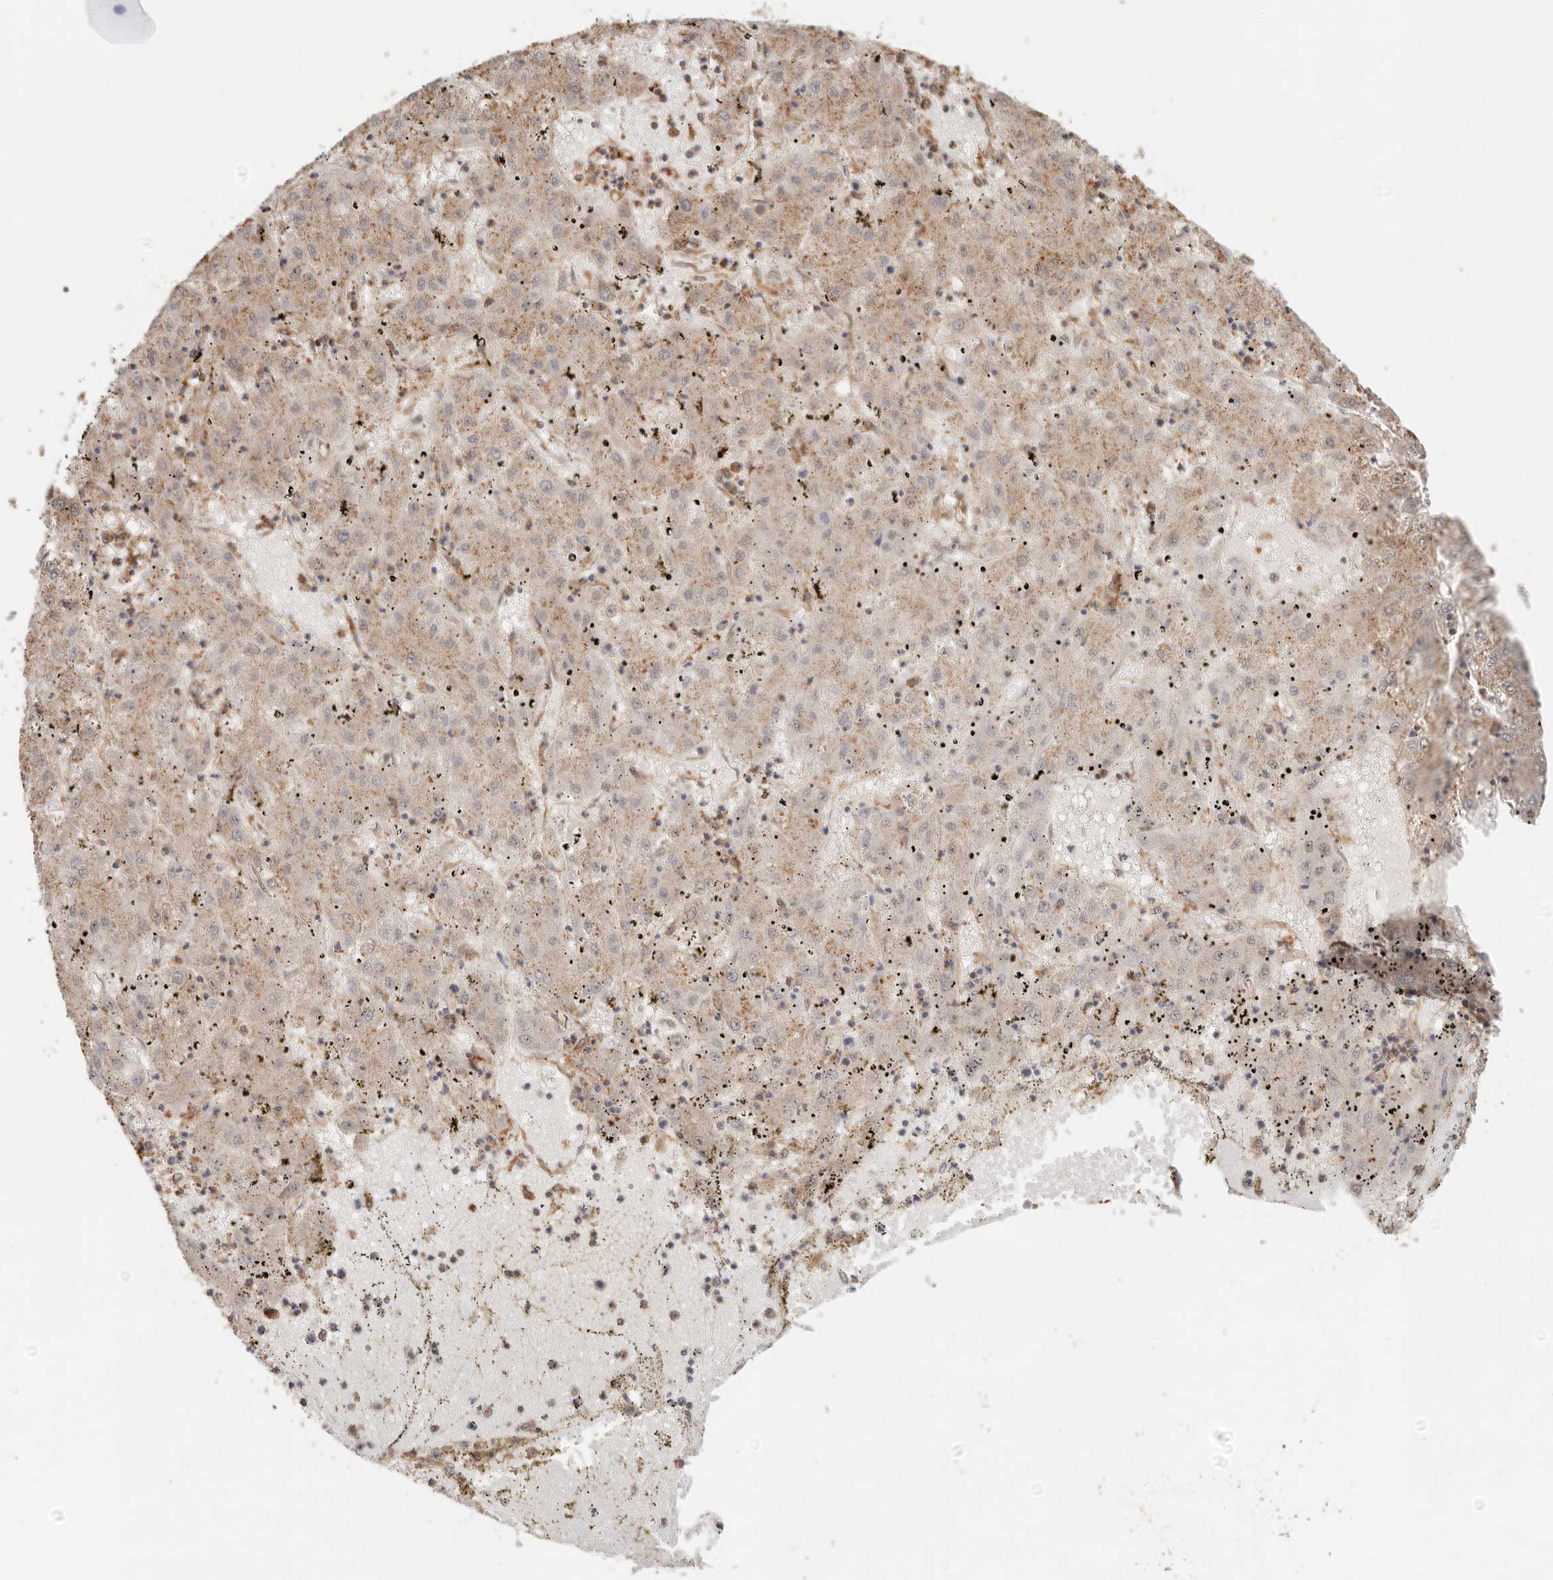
{"staining": {"intensity": "negative", "quantity": "none", "location": "none"}, "tissue": "liver cancer", "cell_type": "Tumor cells", "image_type": "cancer", "snomed": [{"axis": "morphology", "description": "Carcinoma, Hepatocellular, NOS"}, {"axis": "topography", "description": "Liver"}], "caption": "Liver hepatocellular carcinoma was stained to show a protein in brown. There is no significant expression in tumor cells. The staining was performed using DAB to visualize the protein expression in brown, while the nuclei were stained in blue with hematoxylin (Magnification: 20x).", "gene": "HEXD", "patient": {"sex": "male", "age": 72}}